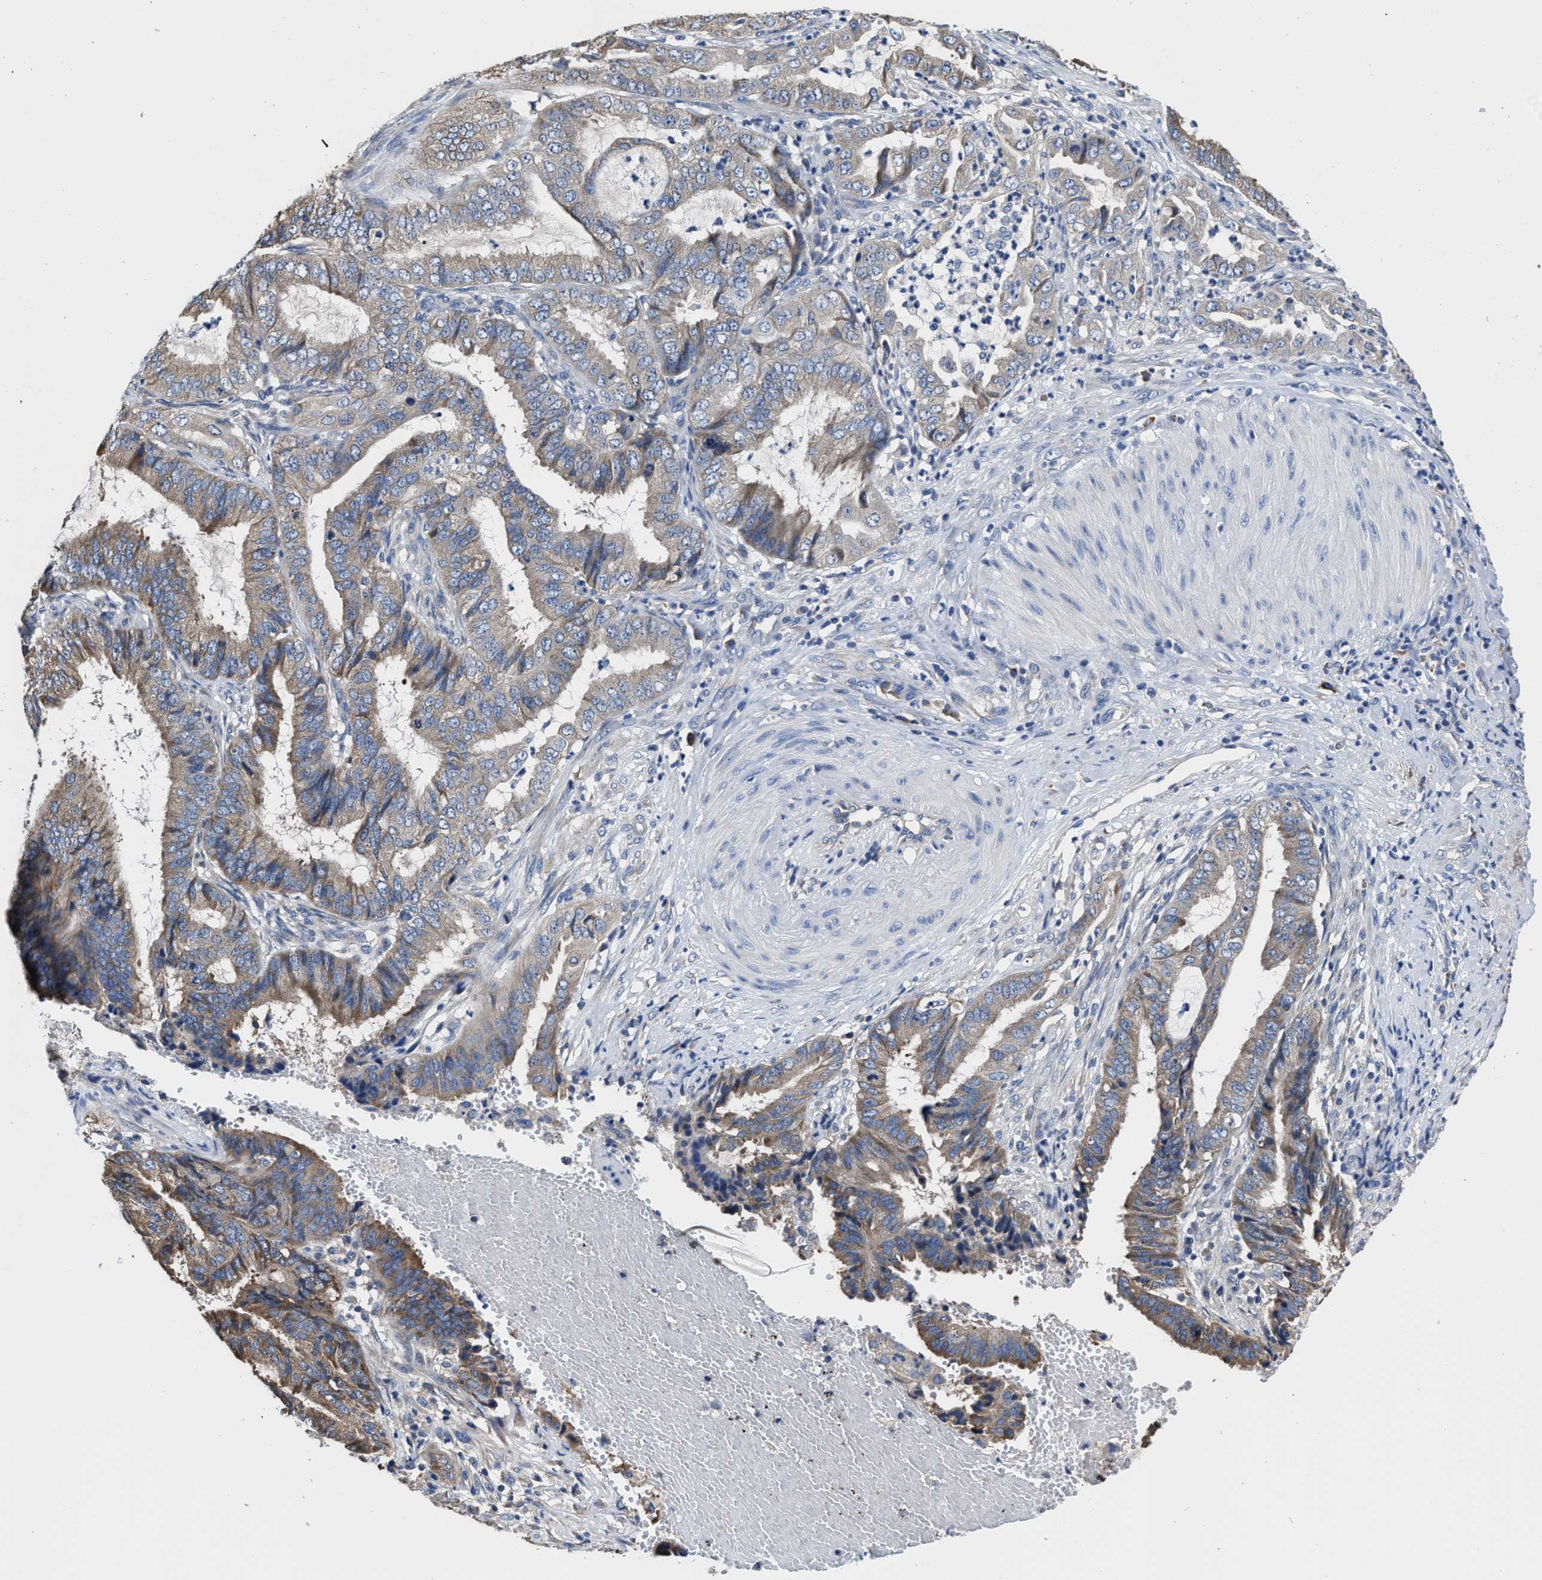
{"staining": {"intensity": "moderate", "quantity": ">75%", "location": "cytoplasmic/membranous"}, "tissue": "endometrial cancer", "cell_type": "Tumor cells", "image_type": "cancer", "snomed": [{"axis": "morphology", "description": "Adenocarcinoma, NOS"}, {"axis": "topography", "description": "Endometrium"}], "caption": "The photomicrograph reveals staining of adenocarcinoma (endometrial), revealing moderate cytoplasmic/membranous protein expression (brown color) within tumor cells.", "gene": "SRPK2", "patient": {"sex": "female", "age": 51}}